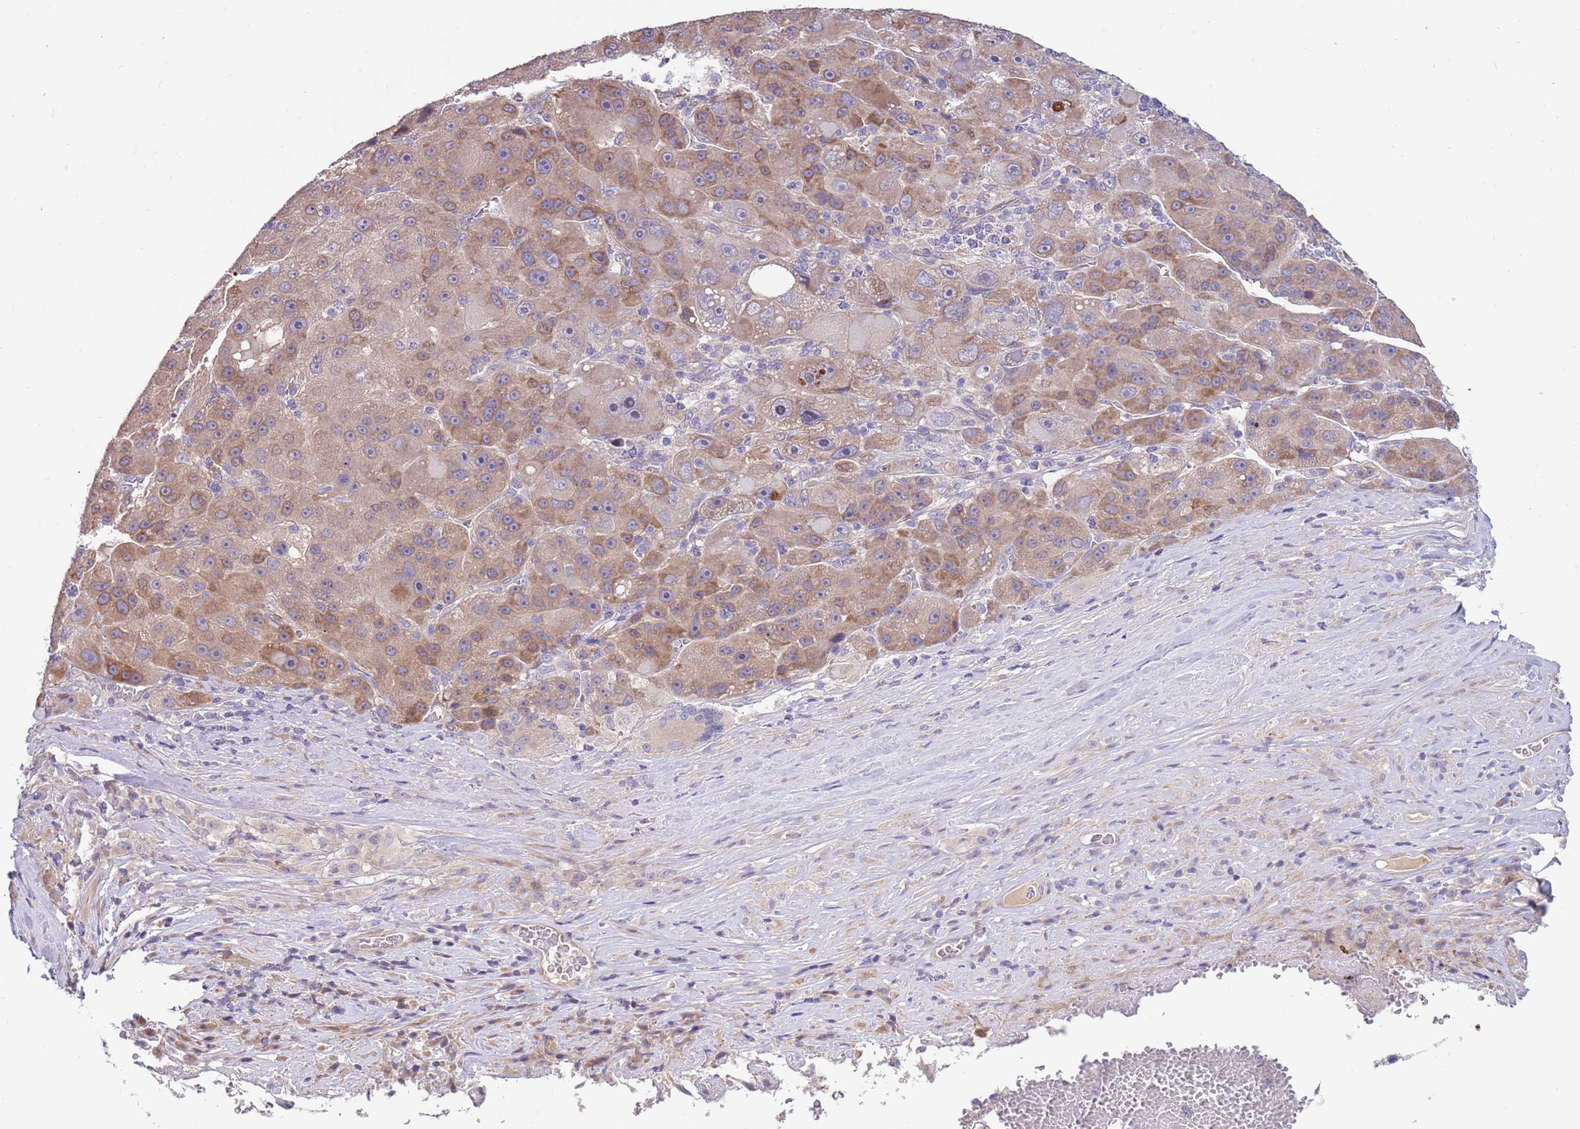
{"staining": {"intensity": "moderate", "quantity": "25%-75%", "location": "cytoplasmic/membranous"}, "tissue": "liver cancer", "cell_type": "Tumor cells", "image_type": "cancer", "snomed": [{"axis": "morphology", "description": "Carcinoma, Hepatocellular, NOS"}, {"axis": "topography", "description": "Liver"}], "caption": "Hepatocellular carcinoma (liver) tissue demonstrates moderate cytoplasmic/membranous expression in approximately 25%-75% of tumor cells, visualized by immunohistochemistry.", "gene": "CABYR", "patient": {"sex": "male", "age": 76}}